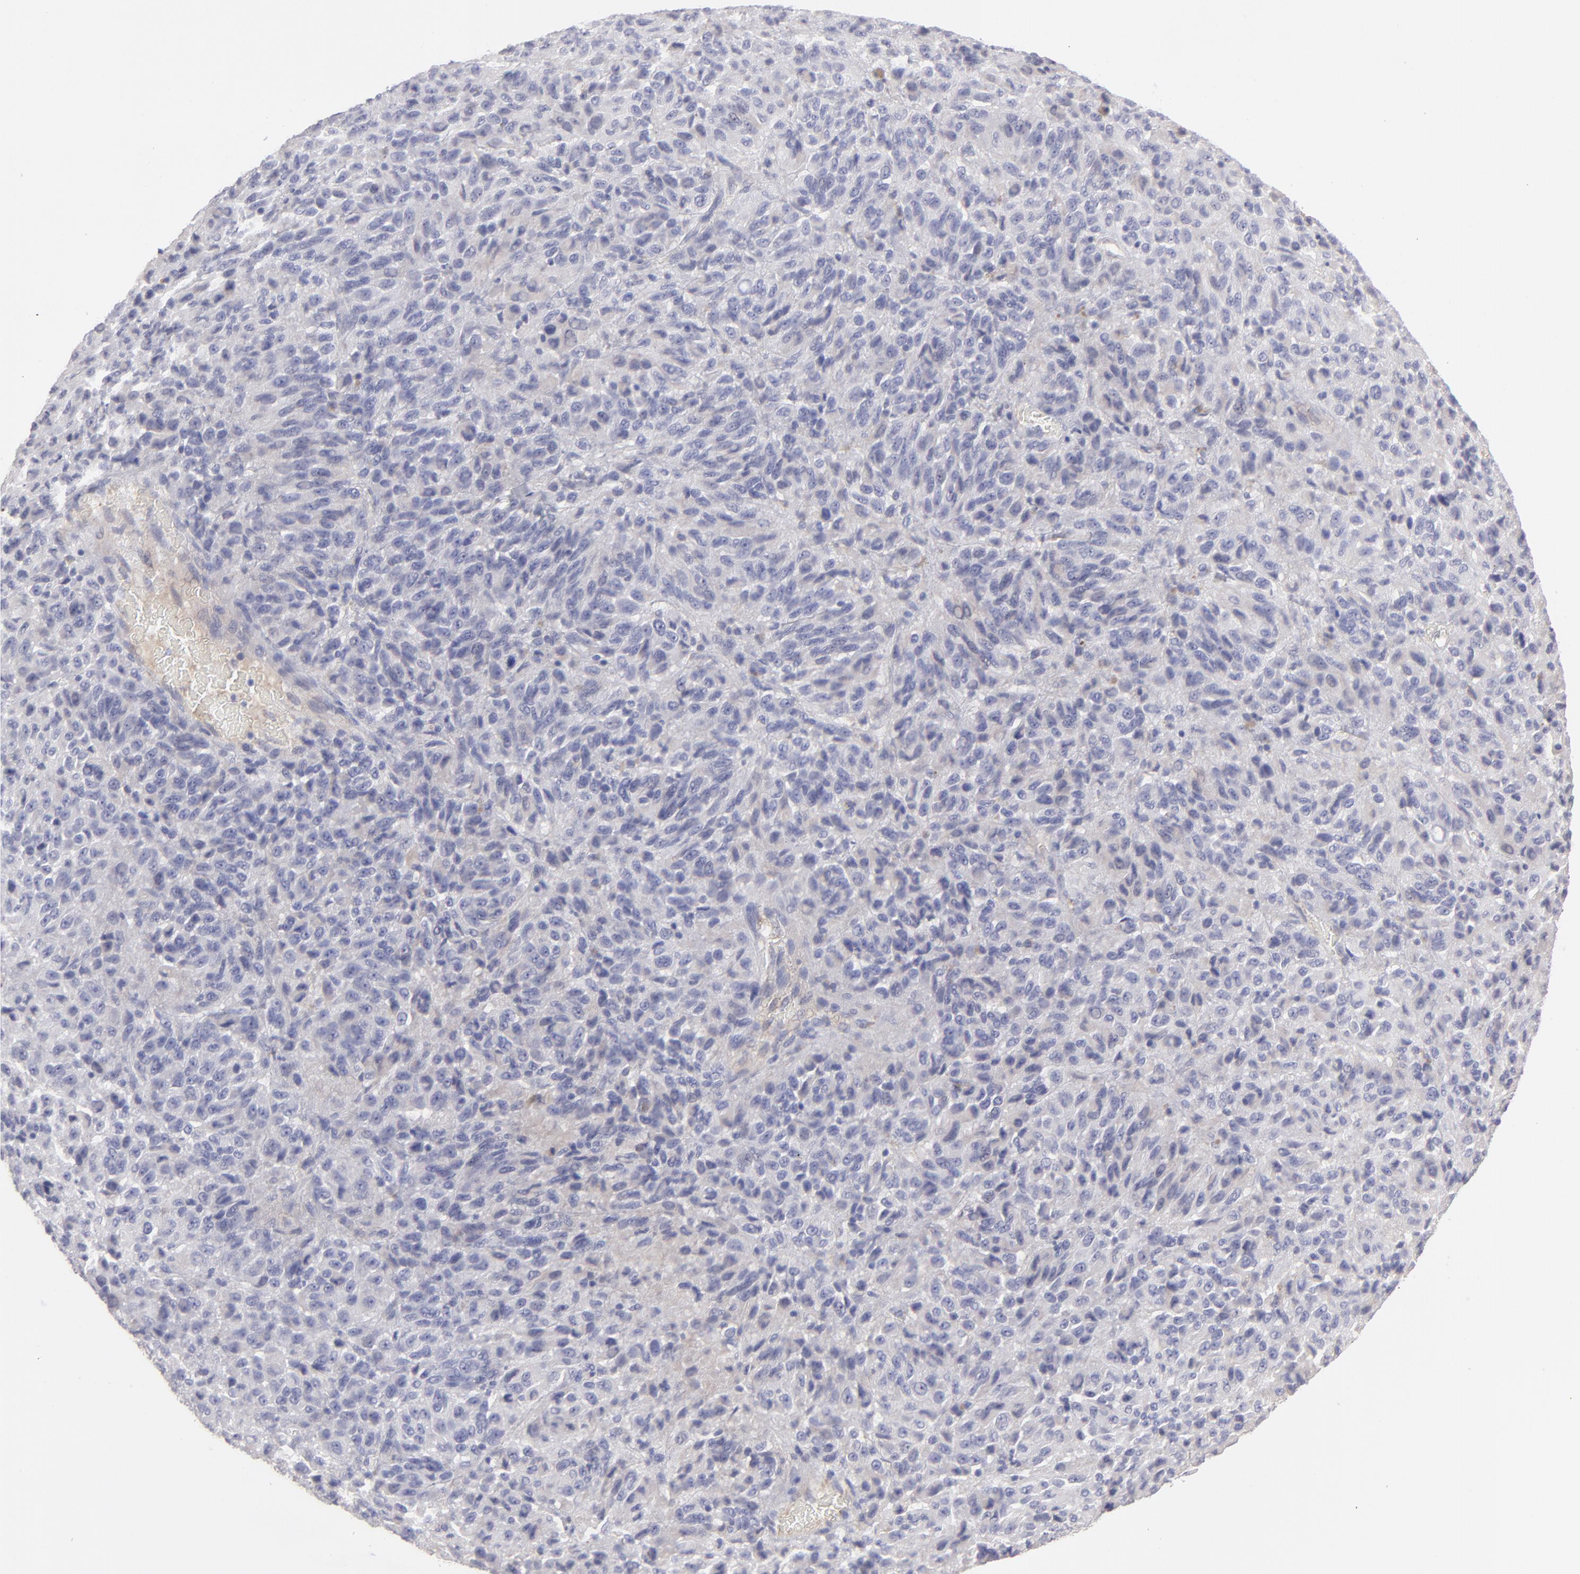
{"staining": {"intensity": "negative", "quantity": "none", "location": "none"}, "tissue": "melanoma", "cell_type": "Tumor cells", "image_type": "cancer", "snomed": [{"axis": "morphology", "description": "Malignant melanoma, Metastatic site"}, {"axis": "topography", "description": "Lung"}], "caption": "Immunohistochemistry histopathology image of human malignant melanoma (metastatic site) stained for a protein (brown), which demonstrates no staining in tumor cells.", "gene": "ABCC4", "patient": {"sex": "male", "age": 64}}